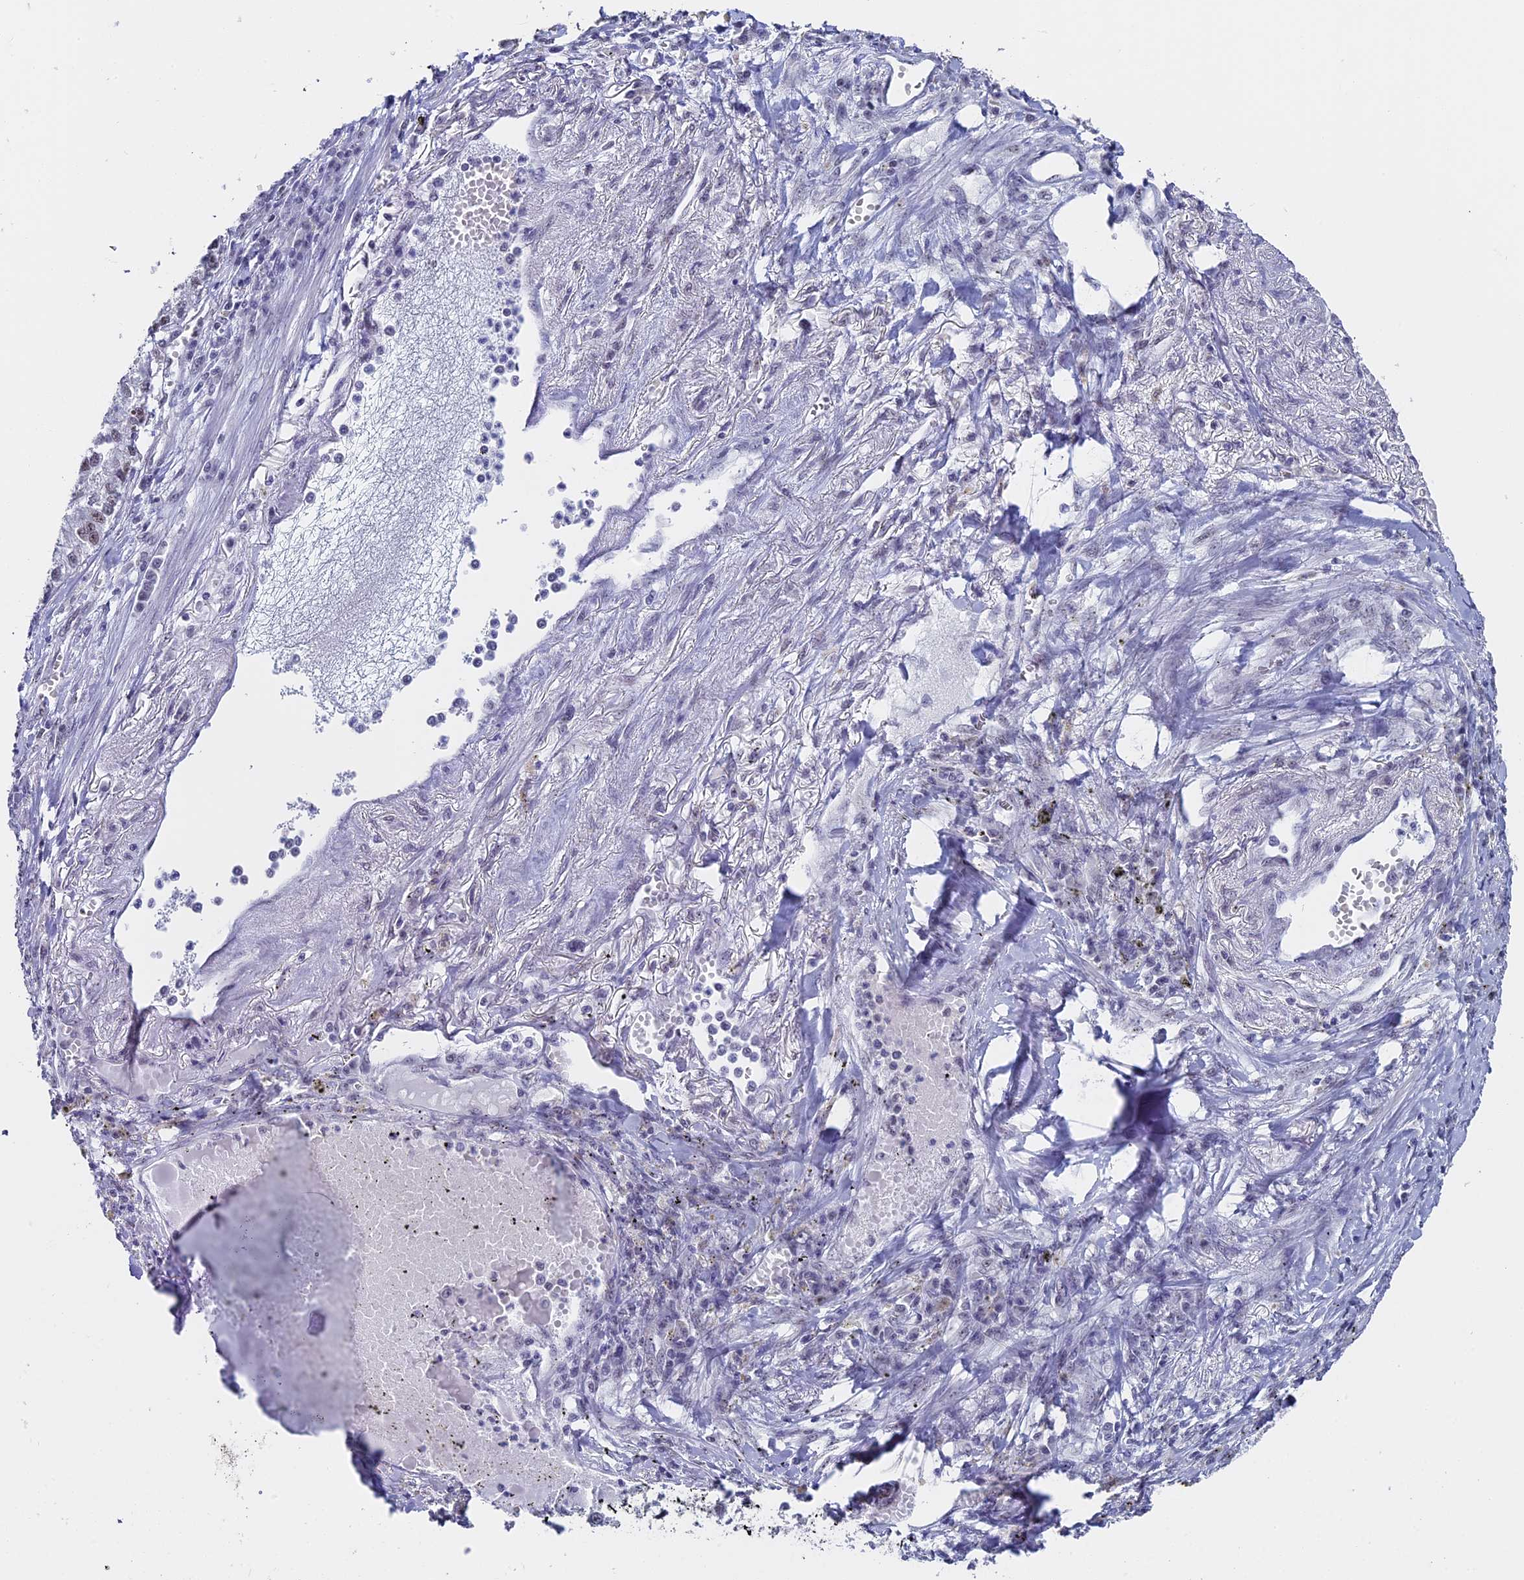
{"staining": {"intensity": "weak", "quantity": "<25%", "location": "nuclear"}, "tissue": "lung cancer", "cell_type": "Tumor cells", "image_type": "cancer", "snomed": [{"axis": "morphology", "description": "Adenocarcinoma, NOS"}, {"axis": "topography", "description": "Lung"}], "caption": "This is an IHC micrograph of lung cancer. There is no staining in tumor cells.", "gene": "CD2BP2", "patient": {"sex": "male", "age": 49}}